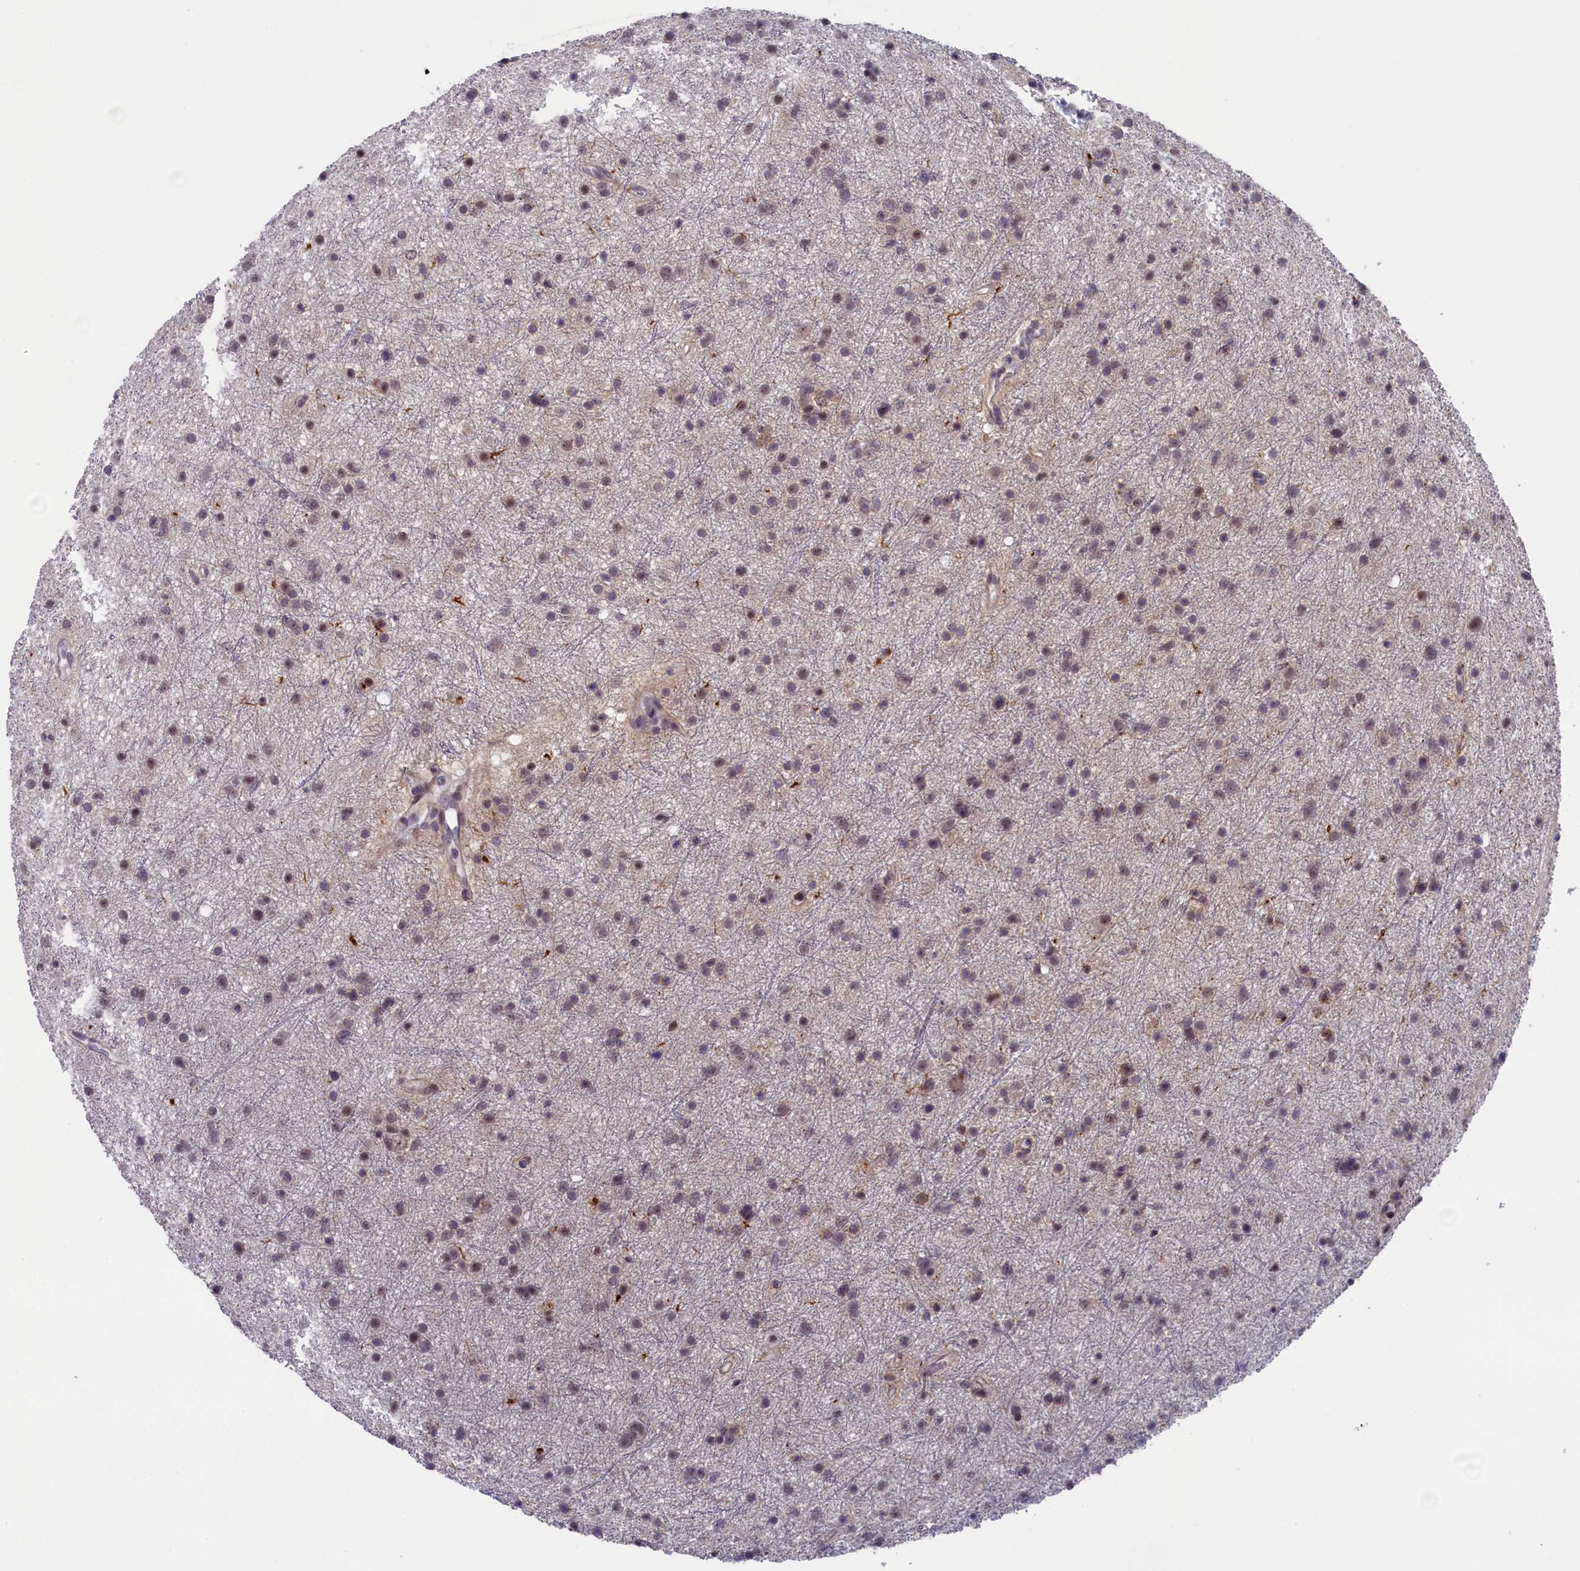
{"staining": {"intensity": "moderate", "quantity": "<25%", "location": "cytoplasmic/membranous,nuclear"}, "tissue": "glioma", "cell_type": "Tumor cells", "image_type": "cancer", "snomed": [{"axis": "morphology", "description": "Glioma, malignant, Low grade"}, {"axis": "topography", "description": "Cerebral cortex"}], "caption": "Immunohistochemical staining of human glioma exhibits low levels of moderate cytoplasmic/membranous and nuclear expression in about <25% of tumor cells.", "gene": "CNEP1R1", "patient": {"sex": "female", "age": 39}}